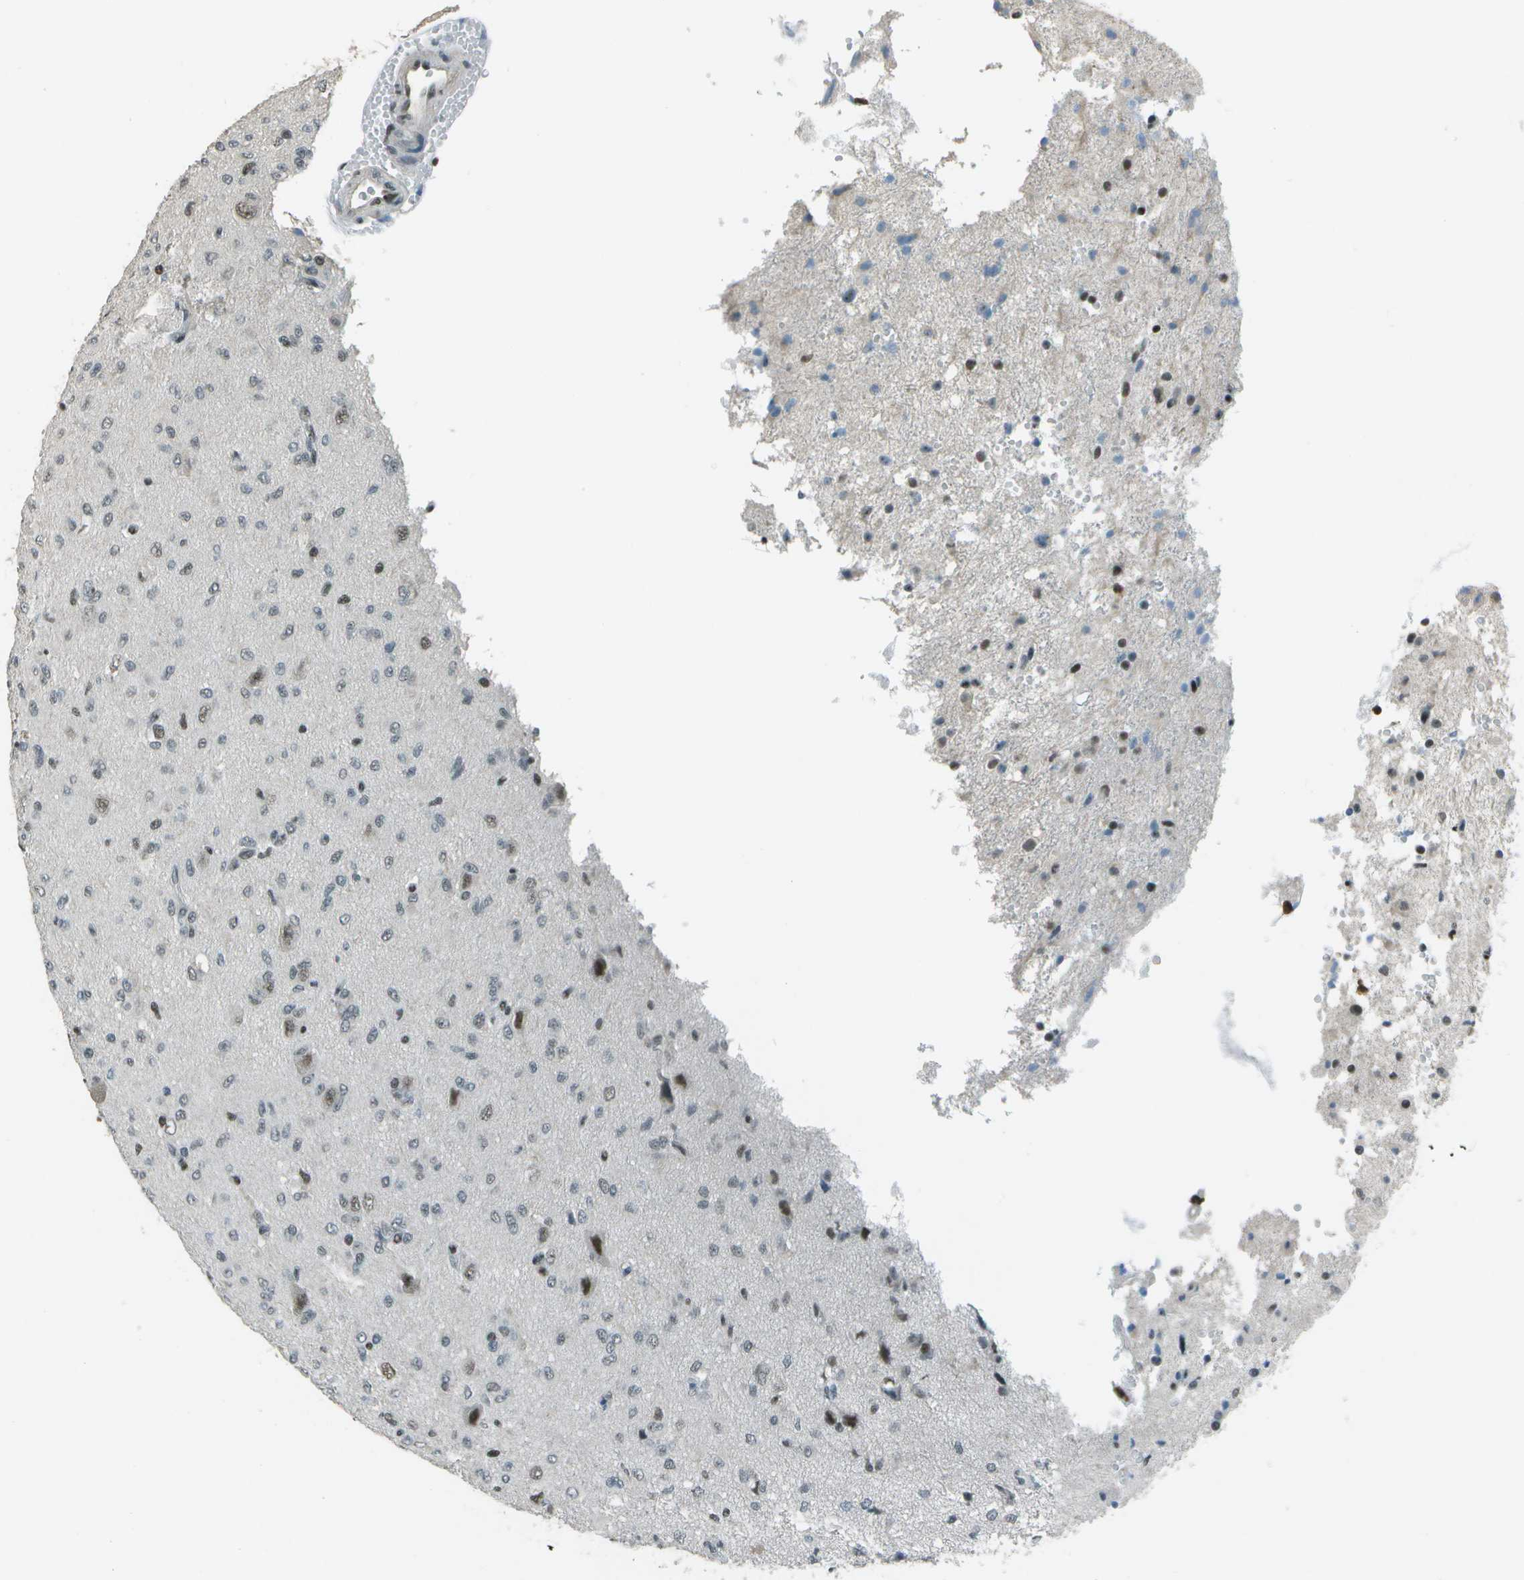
{"staining": {"intensity": "weak", "quantity": "25%-75%", "location": "nuclear"}, "tissue": "glioma", "cell_type": "Tumor cells", "image_type": "cancer", "snomed": [{"axis": "morphology", "description": "Glioma, malignant, High grade"}, {"axis": "topography", "description": "Brain"}], "caption": "Tumor cells show low levels of weak nuclear positivity in about 25%-75% of cells in human malignant high-grade glioma.", "gene": "DEPDC1", "patient": {"sex": "female", "age": 59}}